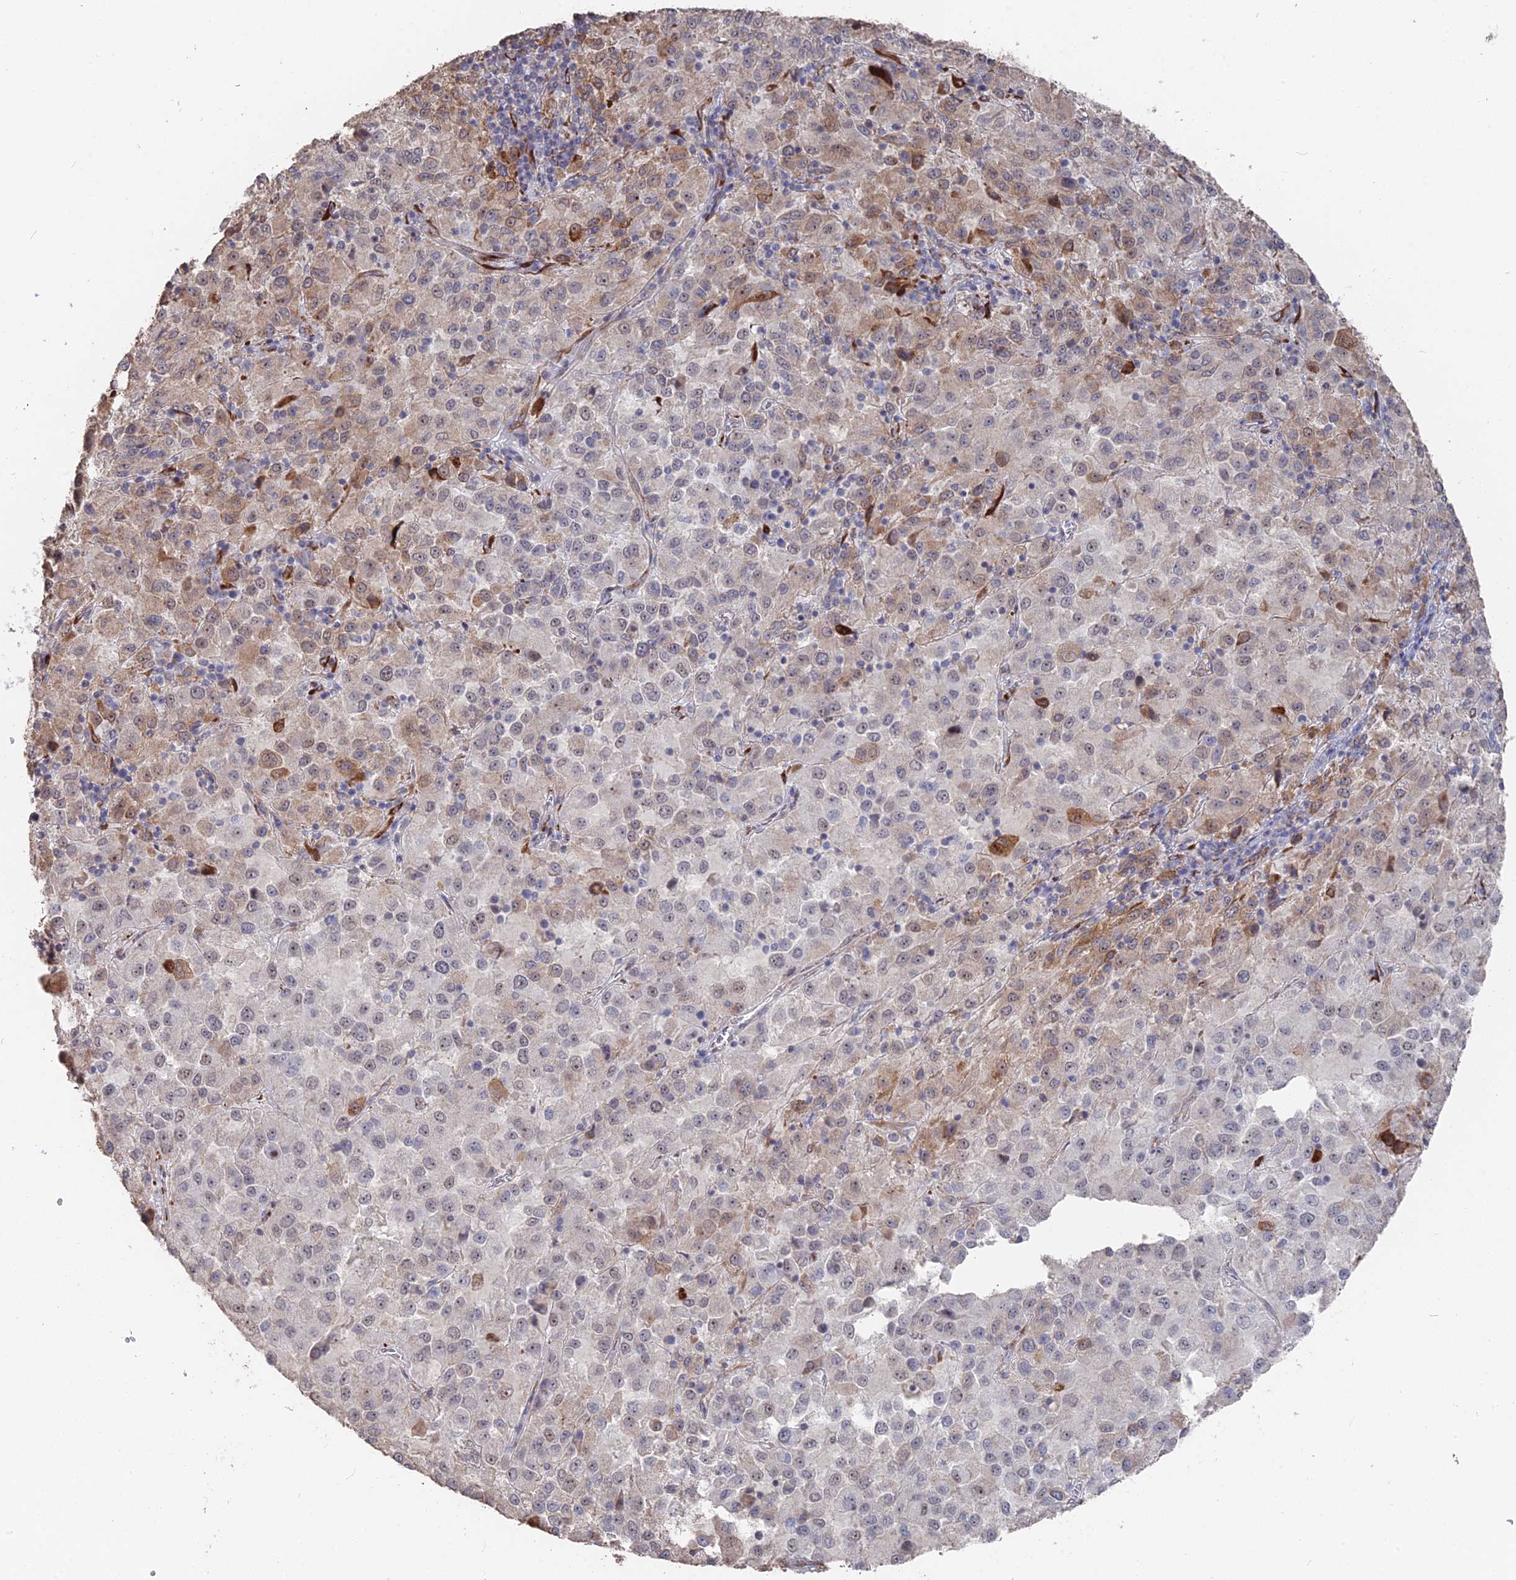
{"staining": {"intensity": "moderate", "quantity": "<25%", "location": "cytoplasmic/membranous"}, "tissue": "melanoma", "cell_type": "Tumor cells", "image_type": "cancer", "snomed": [{"axis": "morphology", "description": "Malignant melanoma, Metastatic site"}, {"axis": "topography", "description": "Lung"}], "caption": "Melanoma stained for a protein (brown) demonstrates moderate cytoplasmic/membranous positive expression in about <25% of tumor cells.", "gene": "SEMG2", "patient": {"sex": "male", "age": 64}}